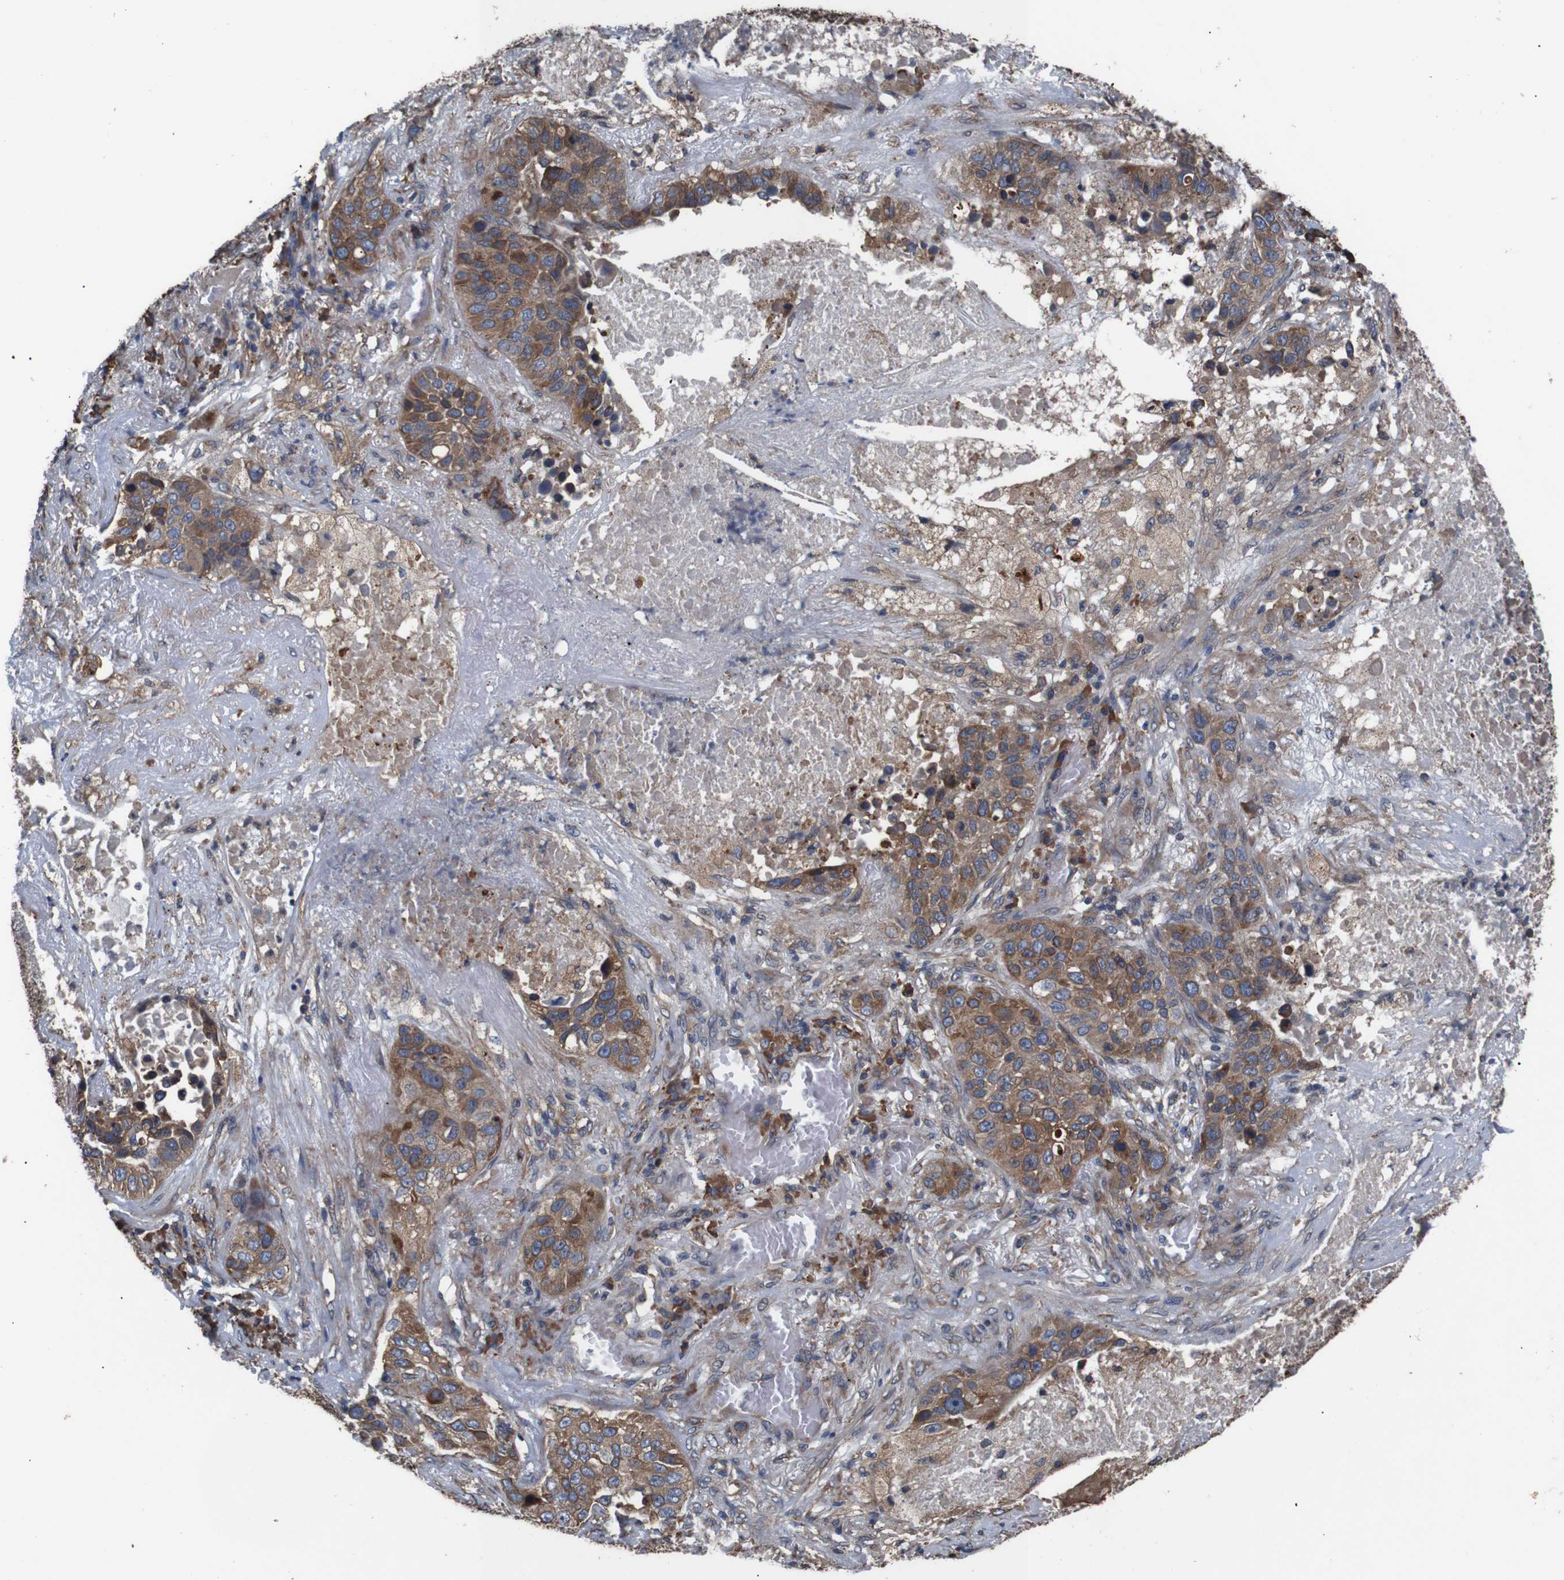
{"staining": {"intensity": "moderate", "quantity": ">75%", "location": "cytoplasmic/membranous"}, "tissue": "lung cancer", "cell_type": "Tumor cells", "image_type": "cancer", "snomed": [{"axis": "morphology", "description": "Squamous cell carcinoma, NOS"}, {"axis": "topography", "description": "Lung"}], "caption": "Brown immunohistochemical staining in lung cancer reveals moderate cytoplasmic/membranous positivity in about >75% of tumor cells.", "gene": "SIGMAR1", "patient": {"sex": "male", "age": 57}}